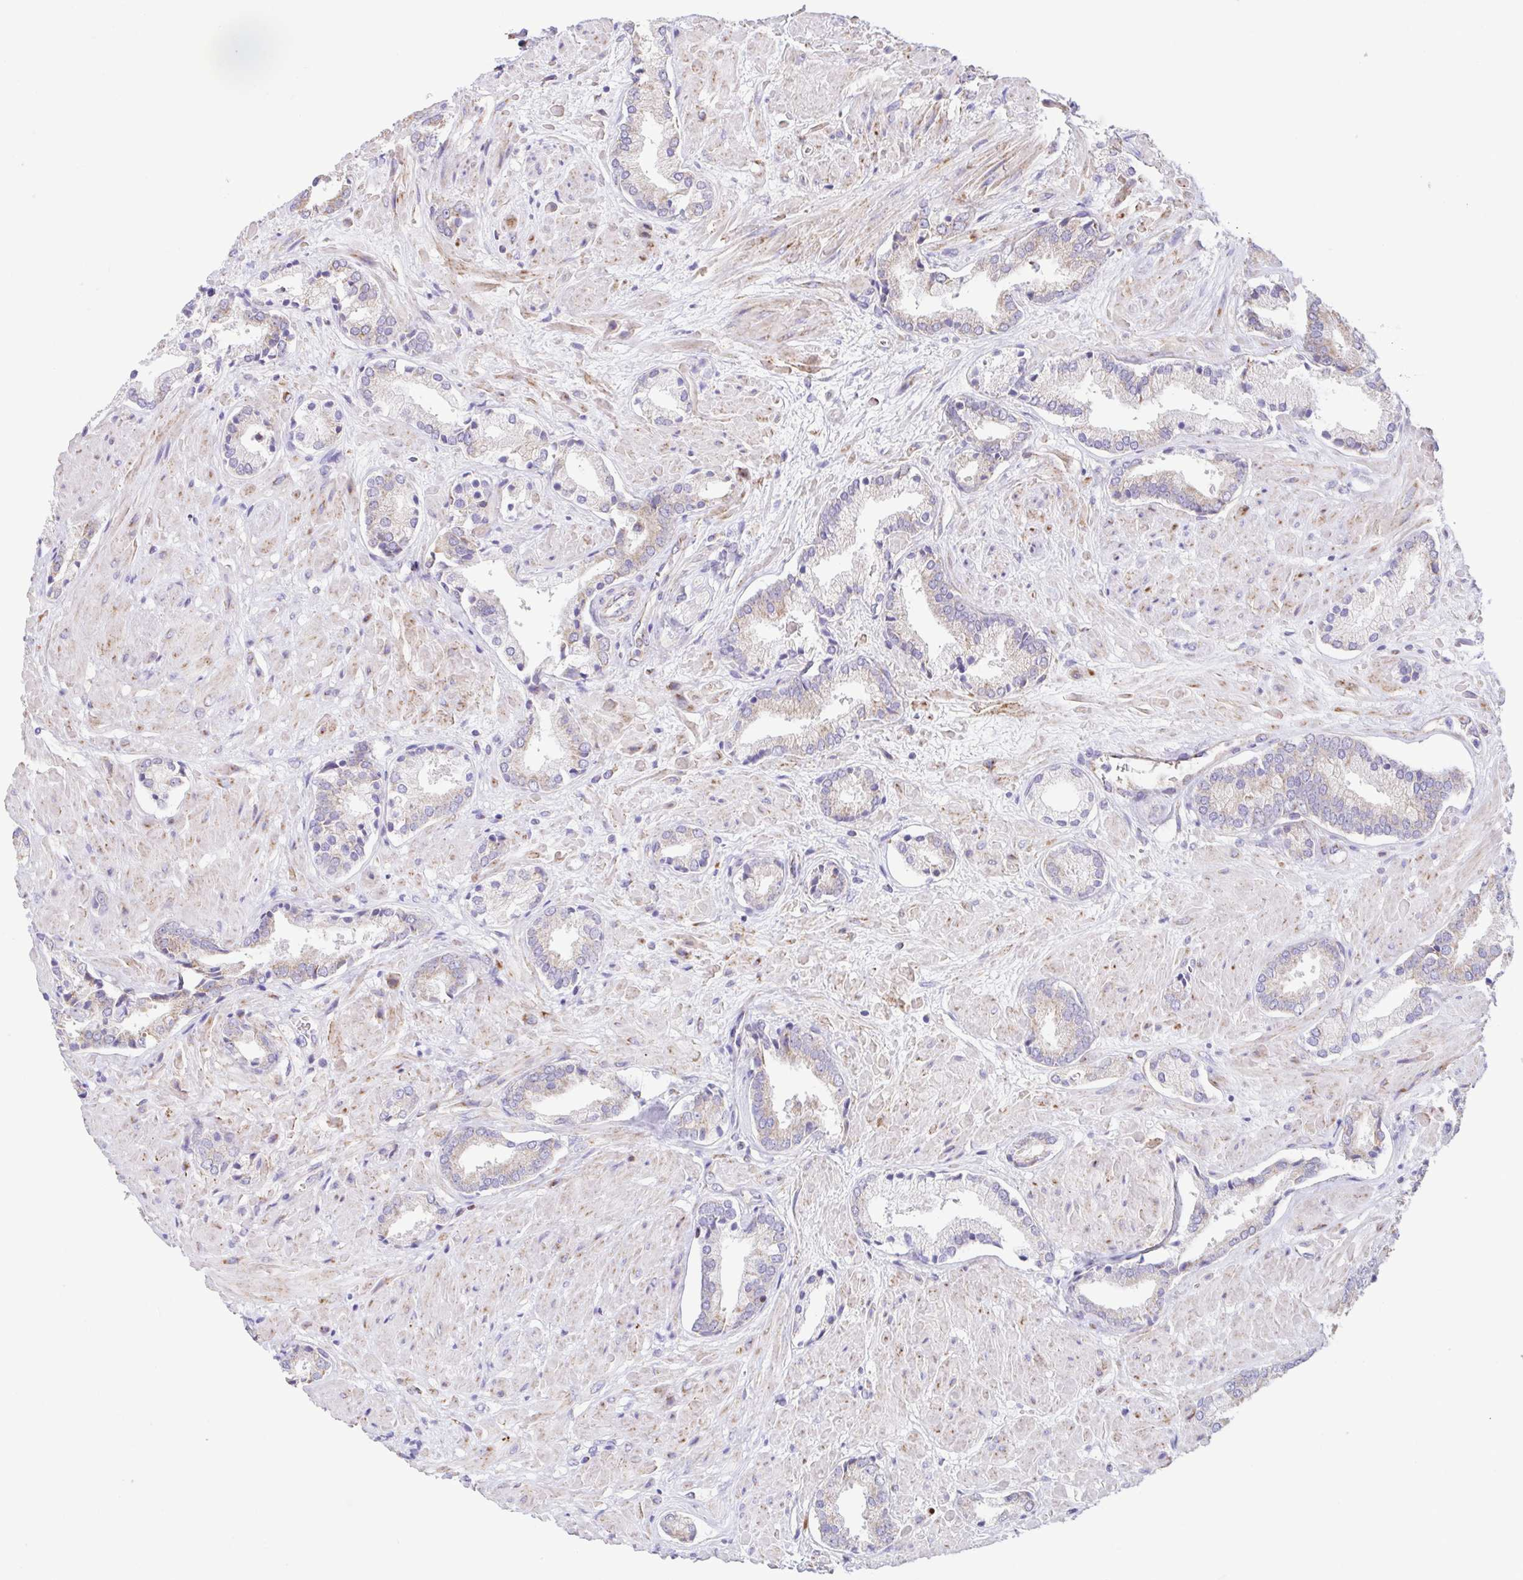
{"staining": {"intensity": "weak", "quantity": ">75%", "location": "cytoplasmic/membranous"}, "tissue": "prostate cancer", "cell_type": "Tumor cells", "image_type": "cancer", "snomed": [{"axis": "morphology", "description": "Adenocarcinoma, High grade"}, {"axis": "topography", "description": "Prostate"}], "caption": "An image of human prostate cancer (adenocarcinoma (high-grade)) stained for a protein exhibits weak cytoplasmic/membranous brown staining in tumor cells. (DAB (3,3'-diaminobenzidine) = brown stain, brightfield microscopy at high magnification).", "gene": "GINM1", "patient": {"sex": "male", "age": 56}}